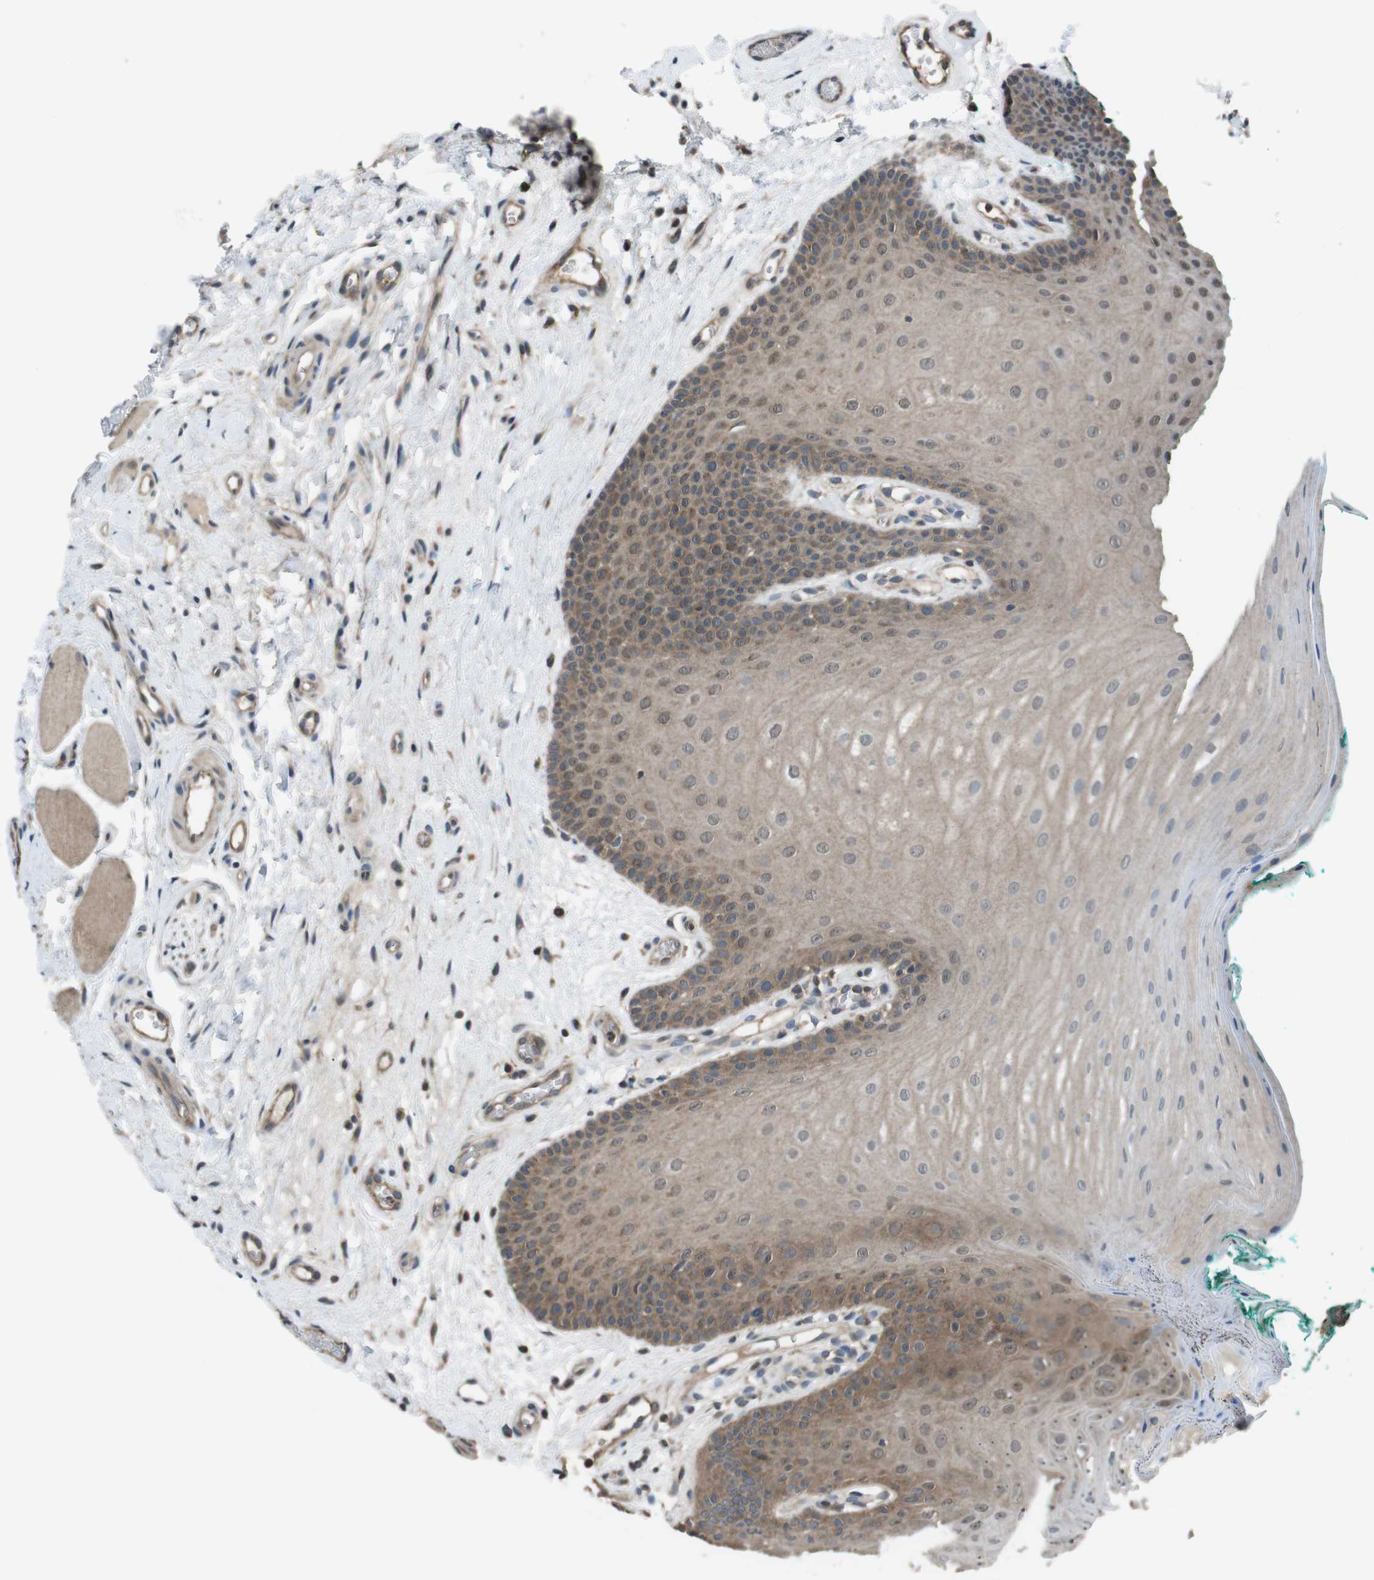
{"staining": {"intensity": "moderate", "quantity": ">75%", "location": "cytoplasmic/membranous"}, "tissue": "oral mucosa", "cell_type": "Squamous epithelial cells", "image_type": "normal", "snomed": [{"axis": "morphology", "description": "Normal tissue, NOS"}, {"axis": "topography", "description": "Skeletal muscle"}, {"axis": "topography", "description": "Oral tissue"}], "caption": "Brown immunohistochemical staining in benign oral mucosa reveals moderate cytoplasmic/membranous expression in approximately >75% of squamous epithelial cells.", "gene": "SLC22A23", "patient": {"sex": "male", "age": 58}}